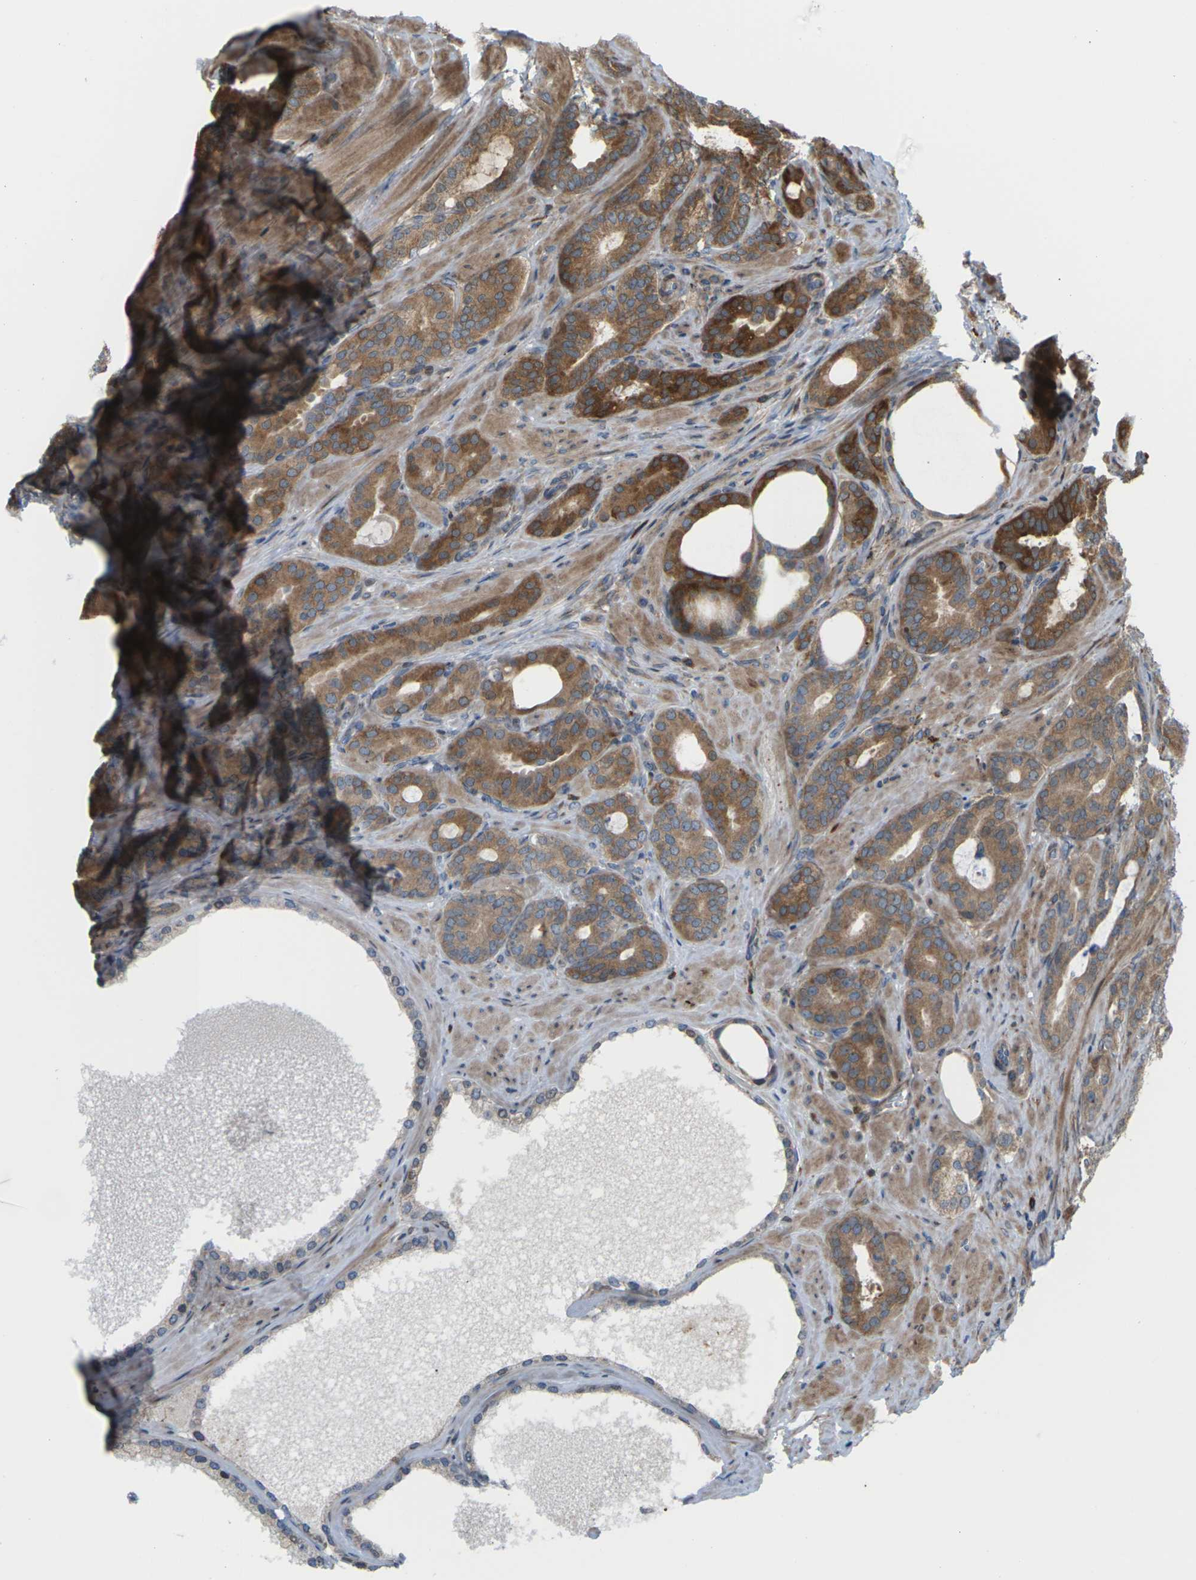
{"staining": {"intensity": "moderate", "quantity": ">75%", "location": "cytoplasmic/membranous"}, "tissue": "prostate cancer", "cell_type": "Tumor cells", "image_type": "cancer", "snomed": [{"axis": "morphology", "description": "Adenocarcinoma, Low grade"}, {"axis": "topography", "description": "Prostate"}], "caption": "IHC of adenocarcinoma (low-grade) (prostate) exhibits medium levels of moderate cytoplasmic/membranous staining in approximately >75% of tumor cells.", "gene": "ROBO1", "patient": {"sex": "male", "age": 63}}